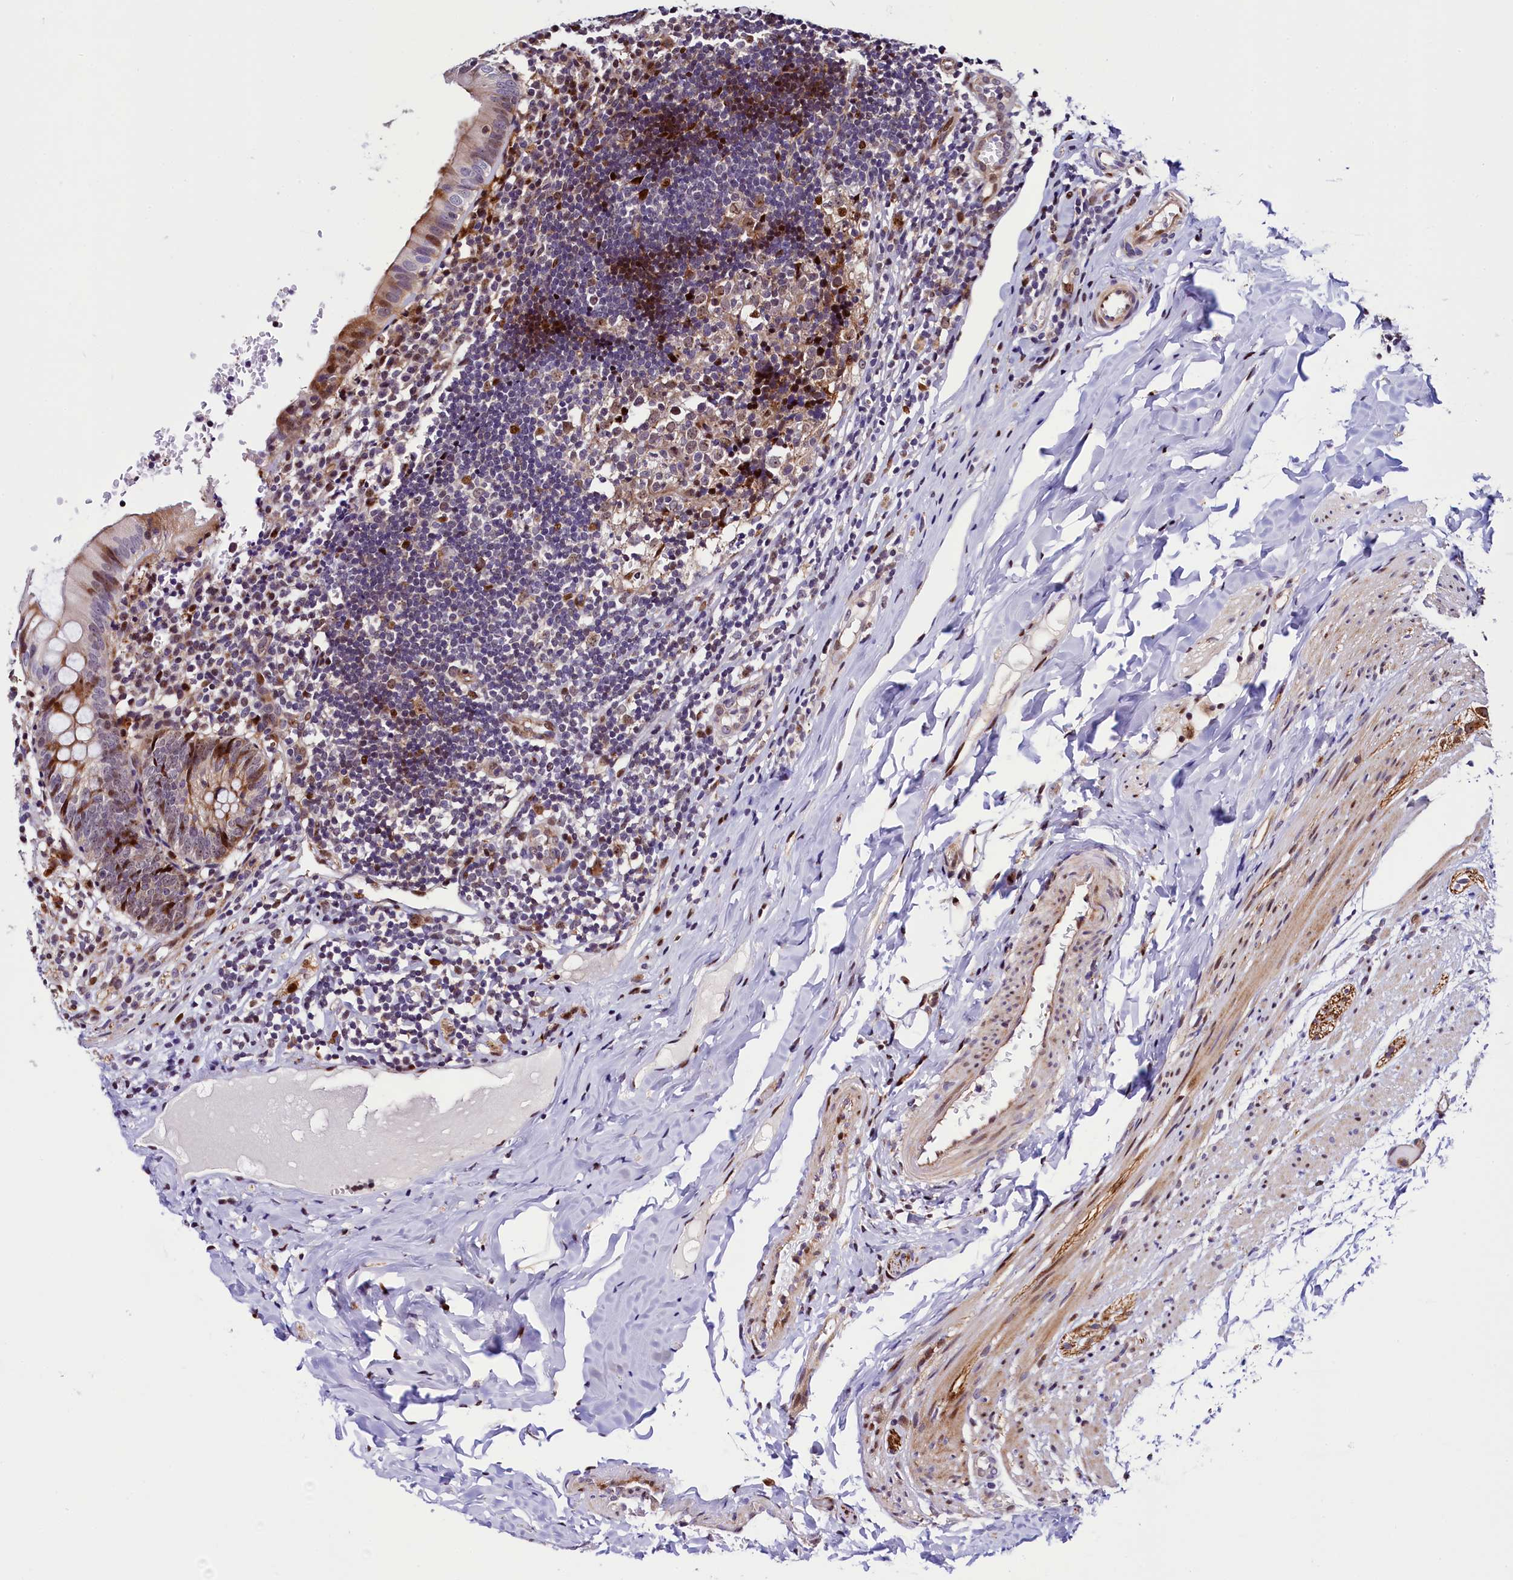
{"staining": {"intensity": "strong", "quantity": "<25%", "location": "cytoplasmic/membranous,nuclear"}, "tissue": "appendix", "cell_type": "Glandular cells", "image_type": "normal", "snomed": [{"axis": "morphology", "description": "Normal tissue, NOS"}, {"axis": "topography", "description": "Appendix"}], "caption": "A brown stain shows strong cytoplasmic/membranous,nuclear expression of a protein in glandular cells of benign human appendix.", "gene": "TRMT112", "patient": {"sex": "male", "age": 8}}